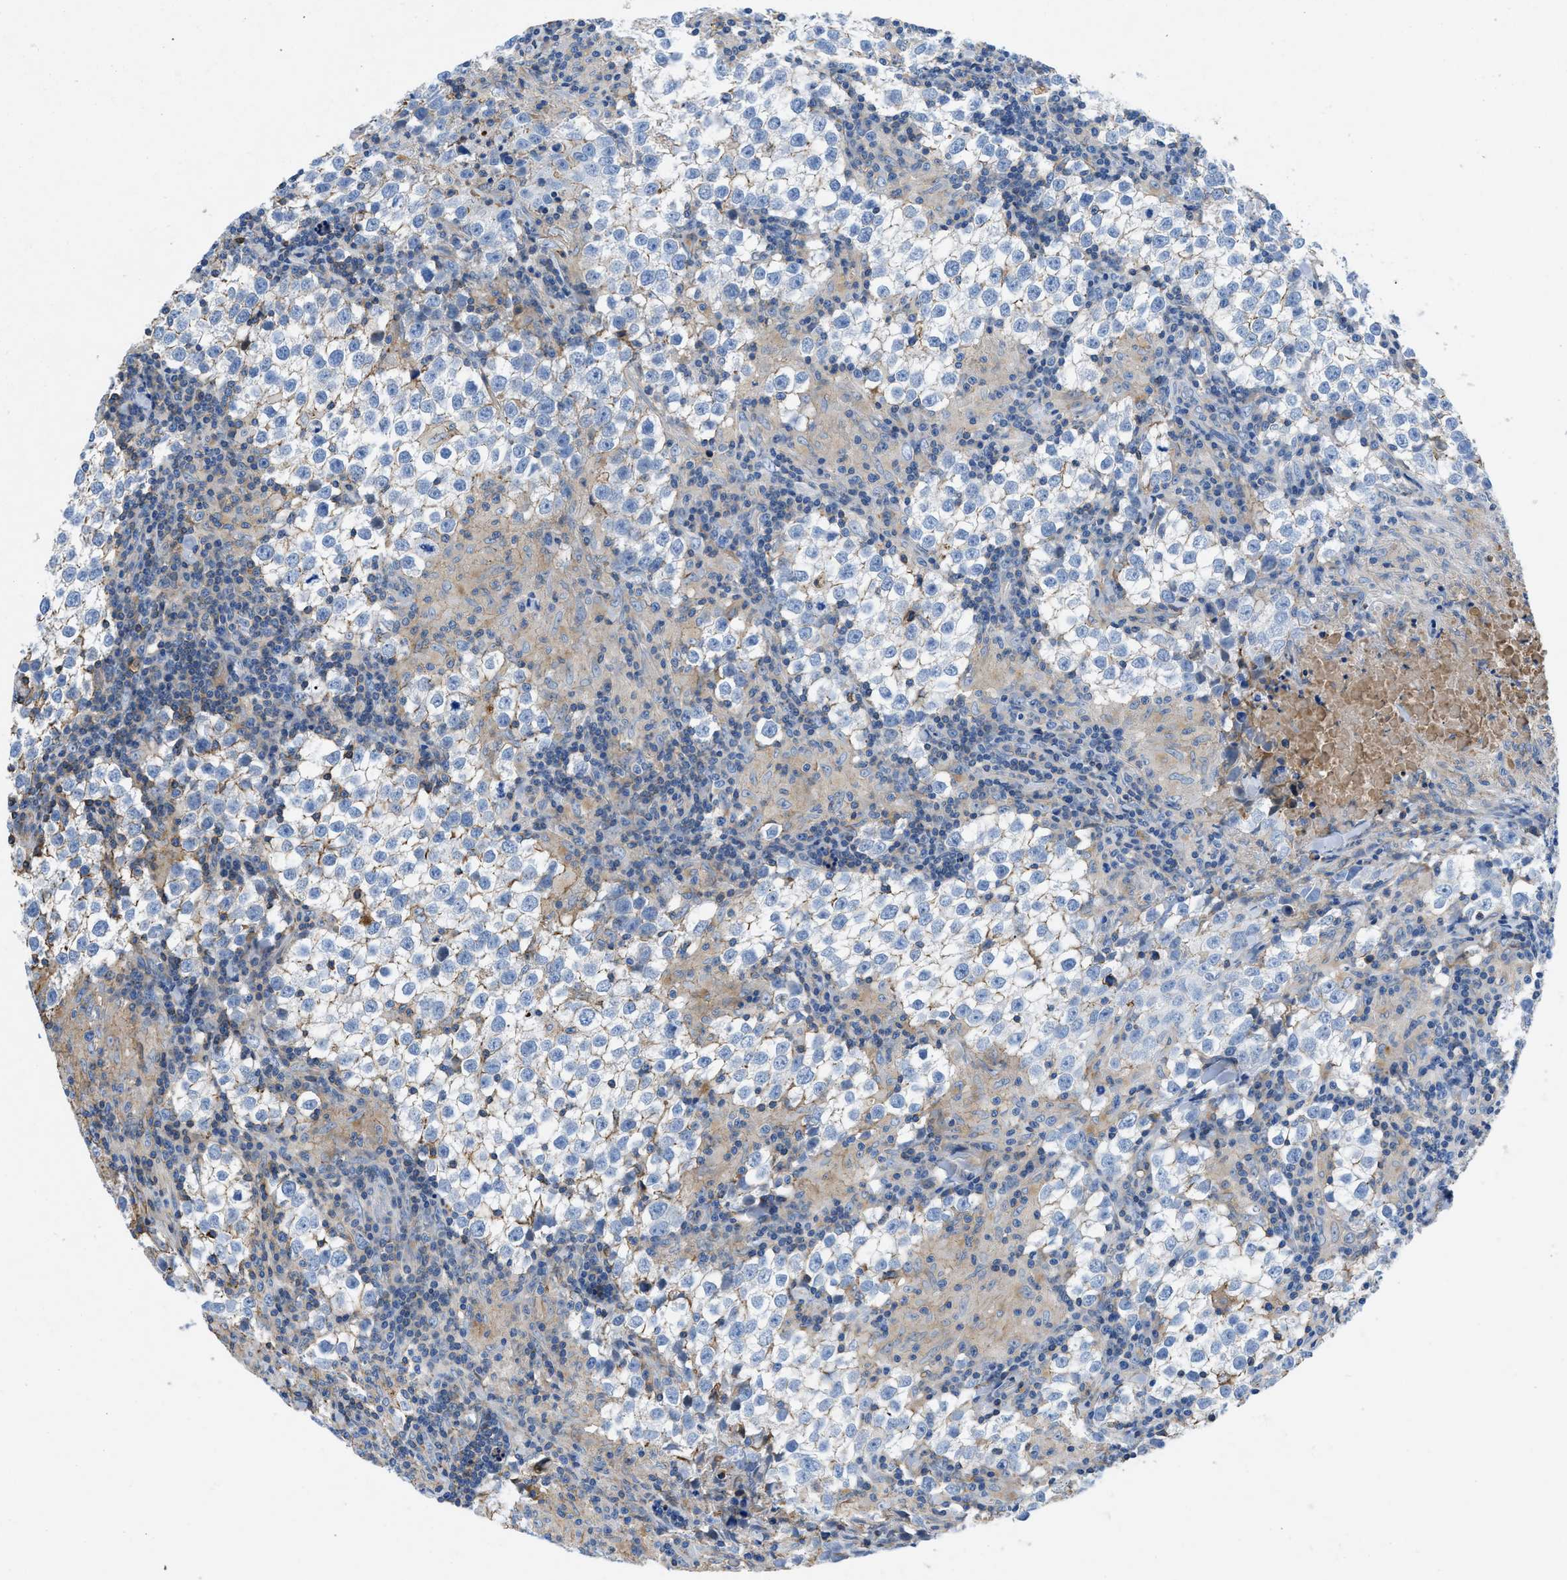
{"staining": {"intensity": "negative", "quantity": "none", "location": "none"}, "tissue": "testis cancer", "cell_type": "Tumor cells", "image_type": "cancer", "snomed": [{"axis": "morphology", "description": "Seminoma, NOS"}, {"axis": "morphology", "description": "Carcinoma, Embryonal, NOS"}, {"axis": "topography", "description": "Testis"}], "caption": "Human seminoma (testis) stained for a protein using immunohistochemistry (IHC) reveals no staining in tumor cells.", "gene": "ATP6V0D1", "patient": {"sex": "male", "age": 36}}